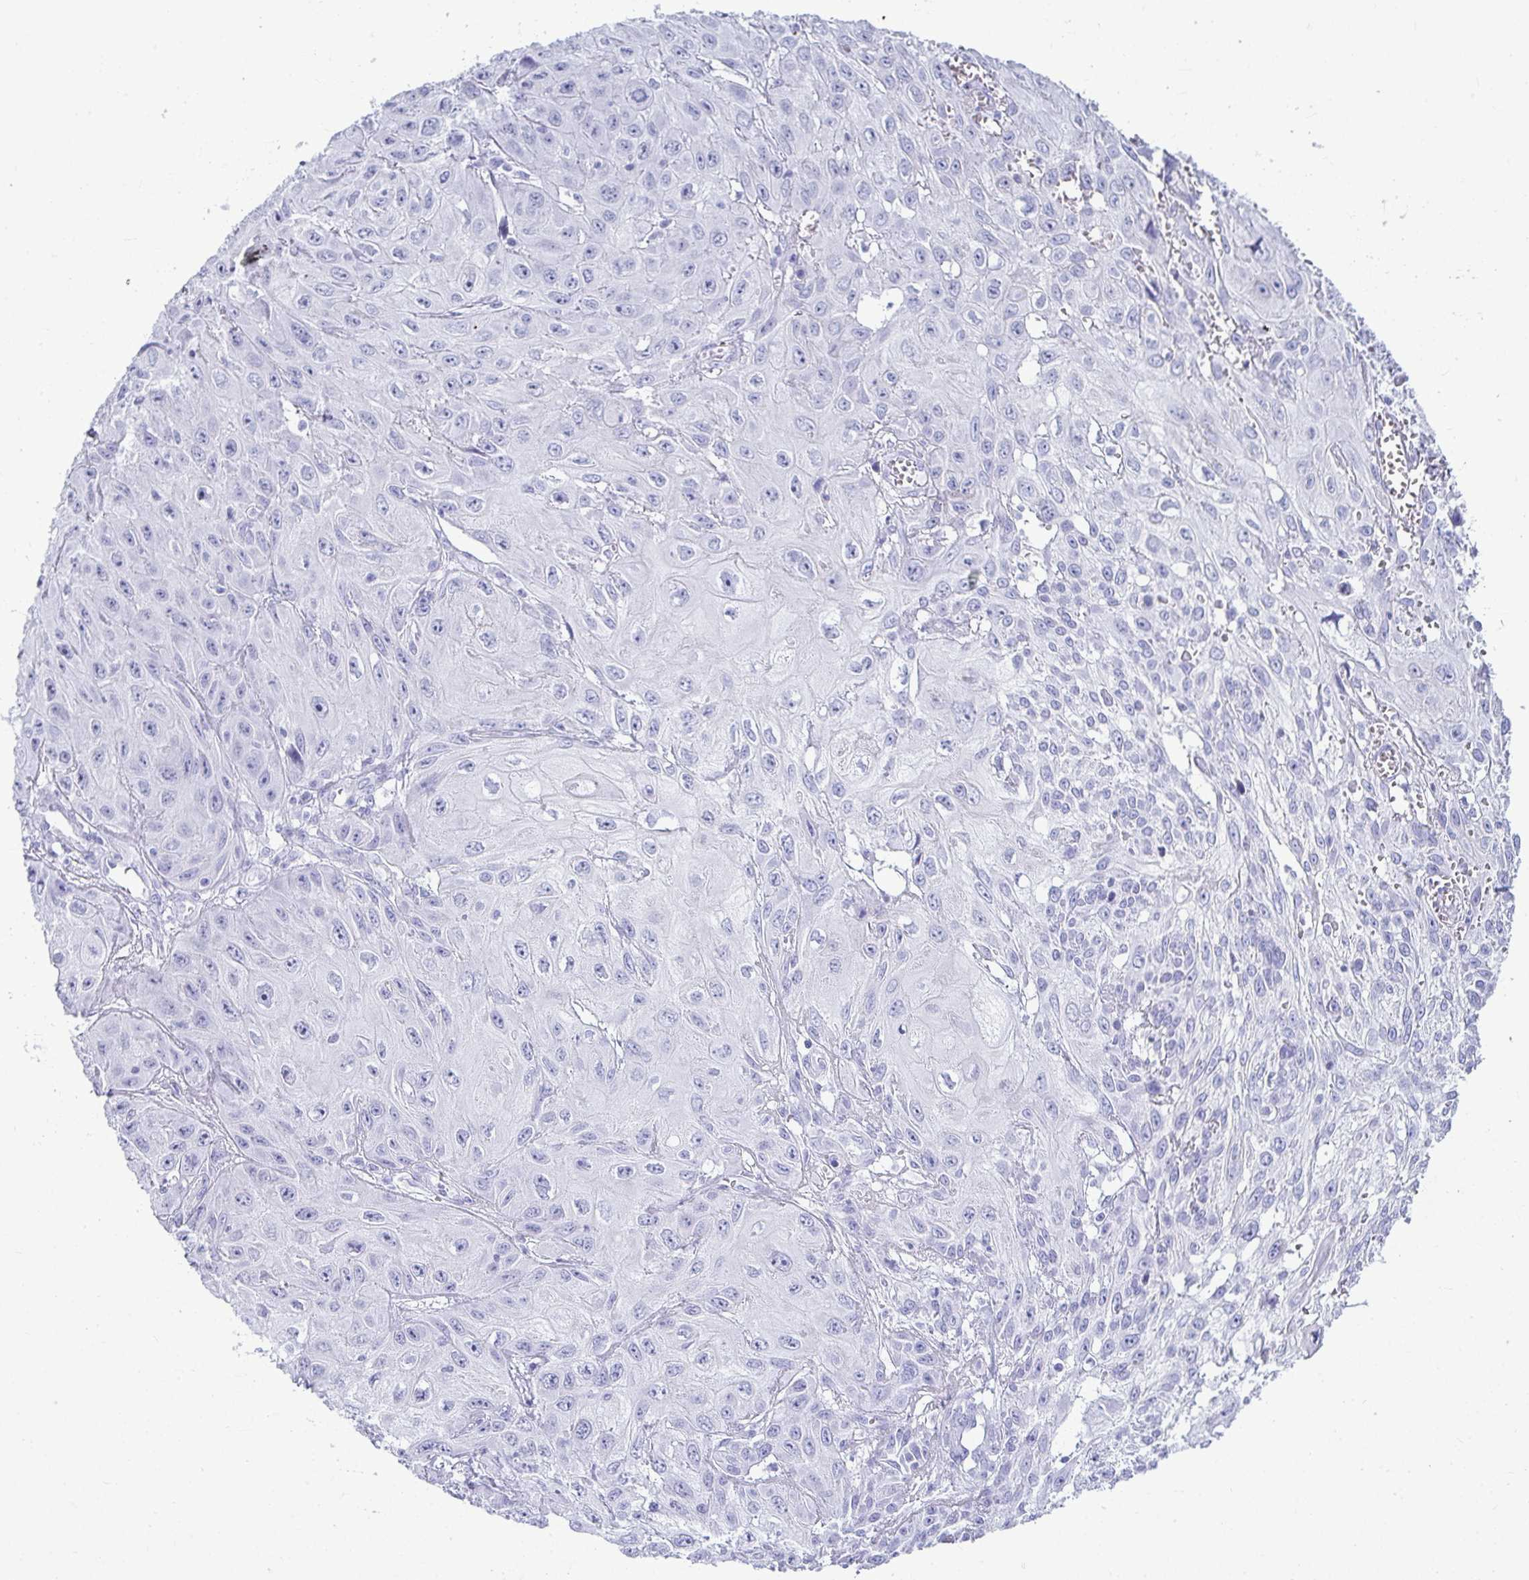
{"staining": {"intensity": "negative", "quantity": "none", "location": "none"}, "tissue": "skin cancer", "cell_type": "Tumor cells", "image_type": "cancer", "snomed": [{"axis": "morphology", "description": "Squamous cell carcinoma, NOS"}, {"axis": "topography", "description": "Skin"}, {"axis": "topography", "description": "Vulva"}], "caption": "Tumor cells are negative for brown protein staining in squamous cell carcinoma (skin).", "gene": "CLGN", "patient": {"sex": "female", "age": 71}}